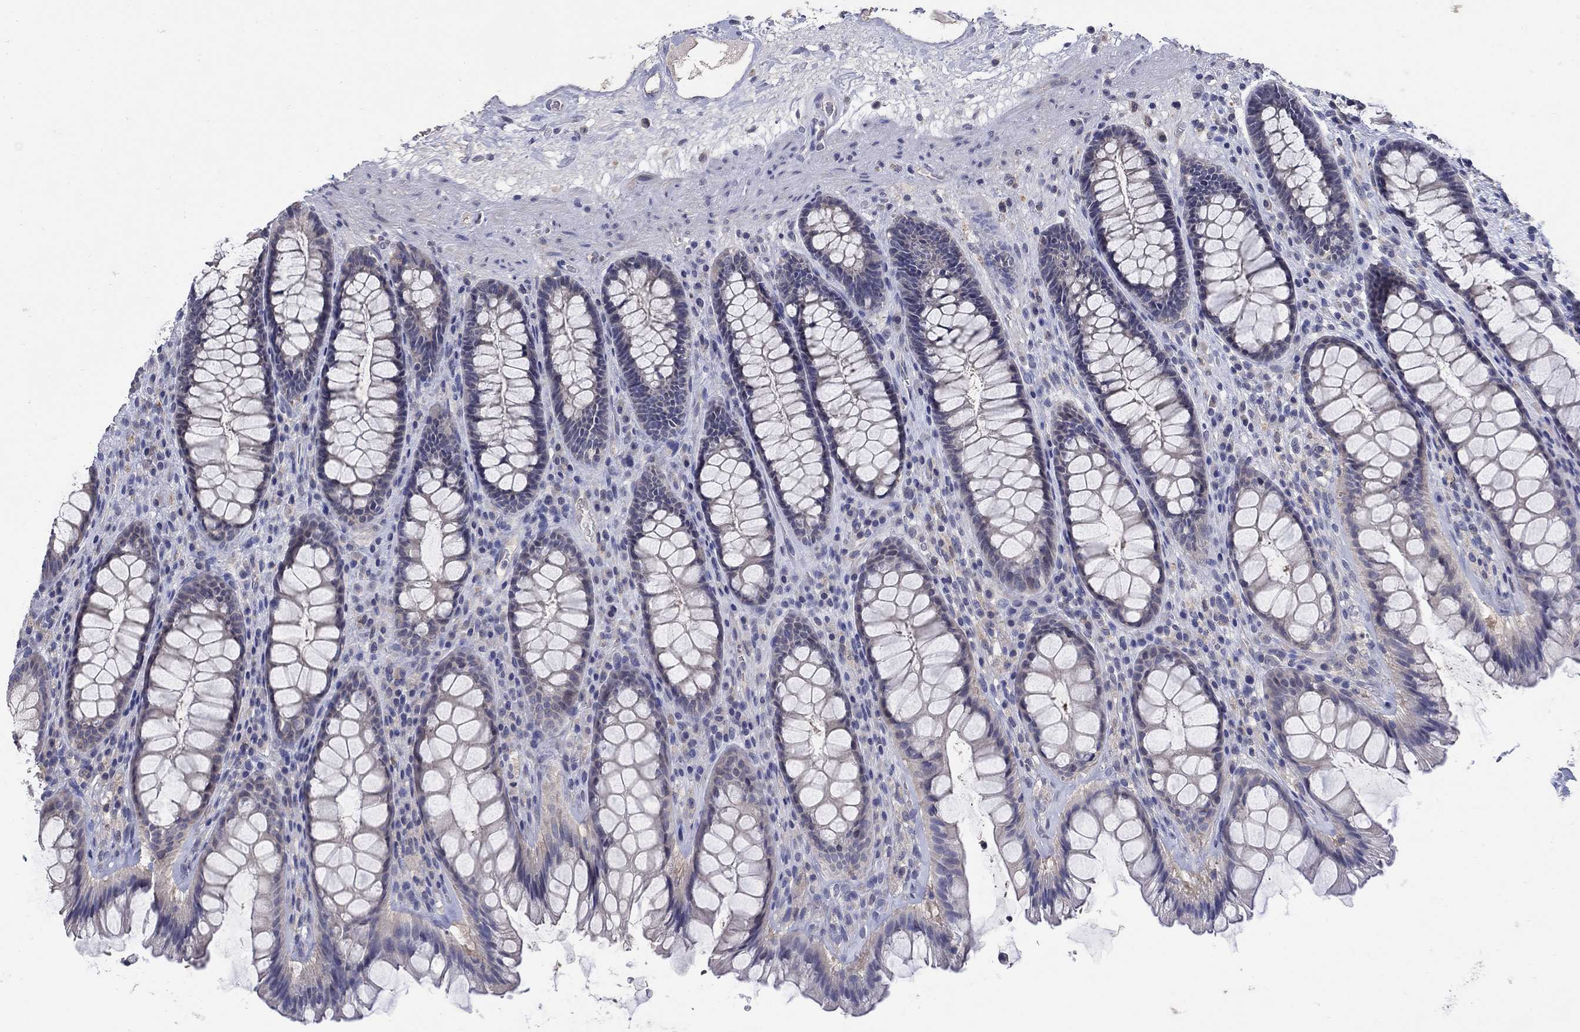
{"staining": {"intensity": "negative", "quantity": "none", "location": "none"}, "tissue": "rectum", "cell_type": "Glandular cells", "image_type": "normal", "snomed": [{"axis": "morphology", "description": "Normal tissue, NOS"}, {"axis": "topography", "description": "Rectum"}], "caption": "A high-resolution micrograph shows immunohistochemistry staining of normal rectum, which demonstrates no significant expression in glandular cells. Brightfield microscopy of IHC stained with DAB (brown) and hematoxylin (blue), captured at high magnification.", "gene": "CETN1", "patient": {"sex": "male", "age": 72}}